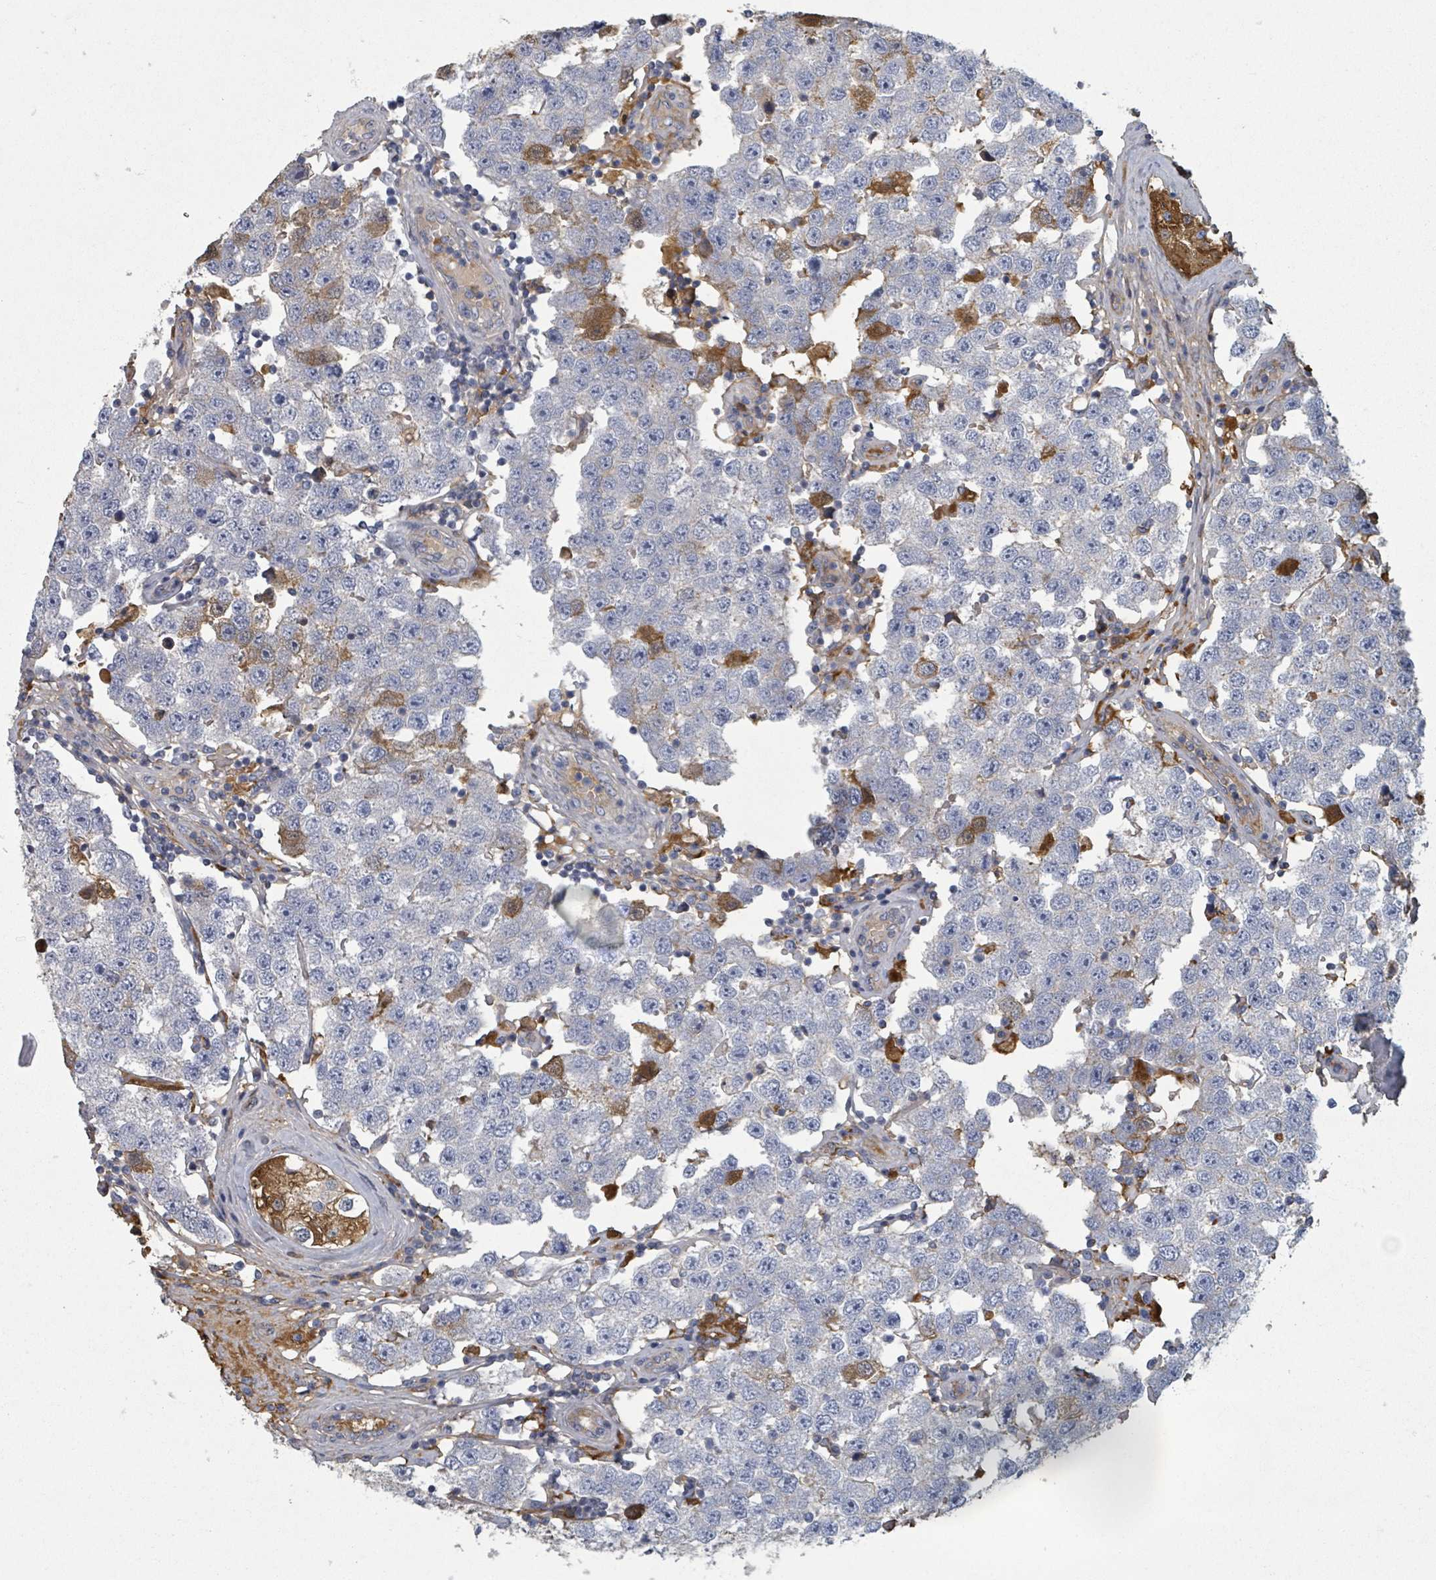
{"staining": {"intensity": "moderate", "quantity": "<25%", "location": "cytoplasmic/membranous"}, "tissue": "testis cancer", "cell_type": "Tumor cells", "image_type": "cancer", "snomed": [{"axis": "morphology", "description": "Seminoma, NOS"}, {"axis": "topography", "description": "Testis"}], "caption": "Protein staining of testis seminoma tissue shows moderate cytoplasmic/membranous expression in about <25% of tumor cells.", "gene": "GABBR1", "patient": {"sex": "male", "age": 34}}